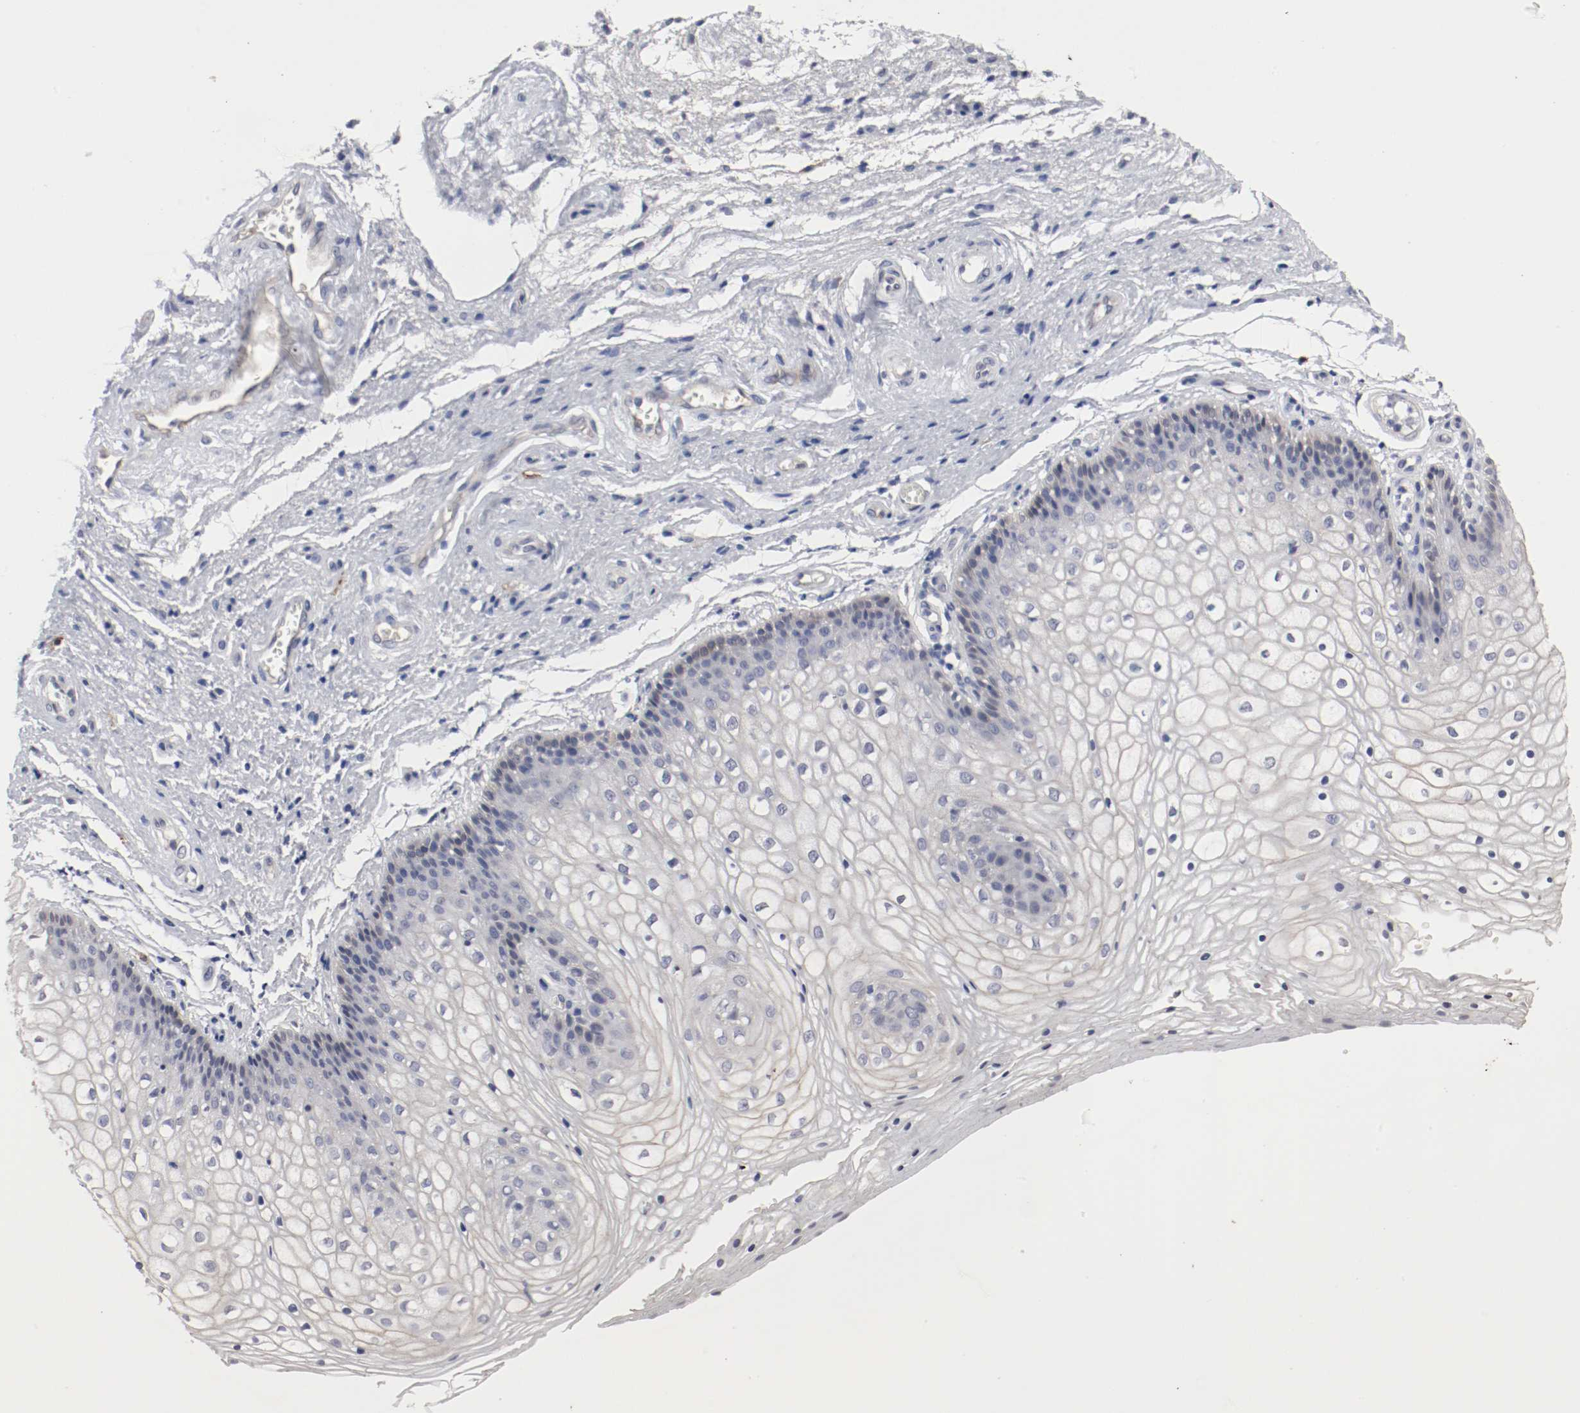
{"staining": {"intensity": "negative", "quantity": "none", "location": "none"}, "tissue": "vagina", "cell_type": "Squamous epithelial cells", "image_type": "normal", "snomed": [{"axis": "morphology", "description": "Normal tissue, NOS"}, {"axis": "topography", "description": "Vagina"}], "caption": "Immunohistochemistry of normal vagina shows no staining in squamous epithelial cells.", "gene": "KIT", "patient": {"sex": "female", "age": 34}}